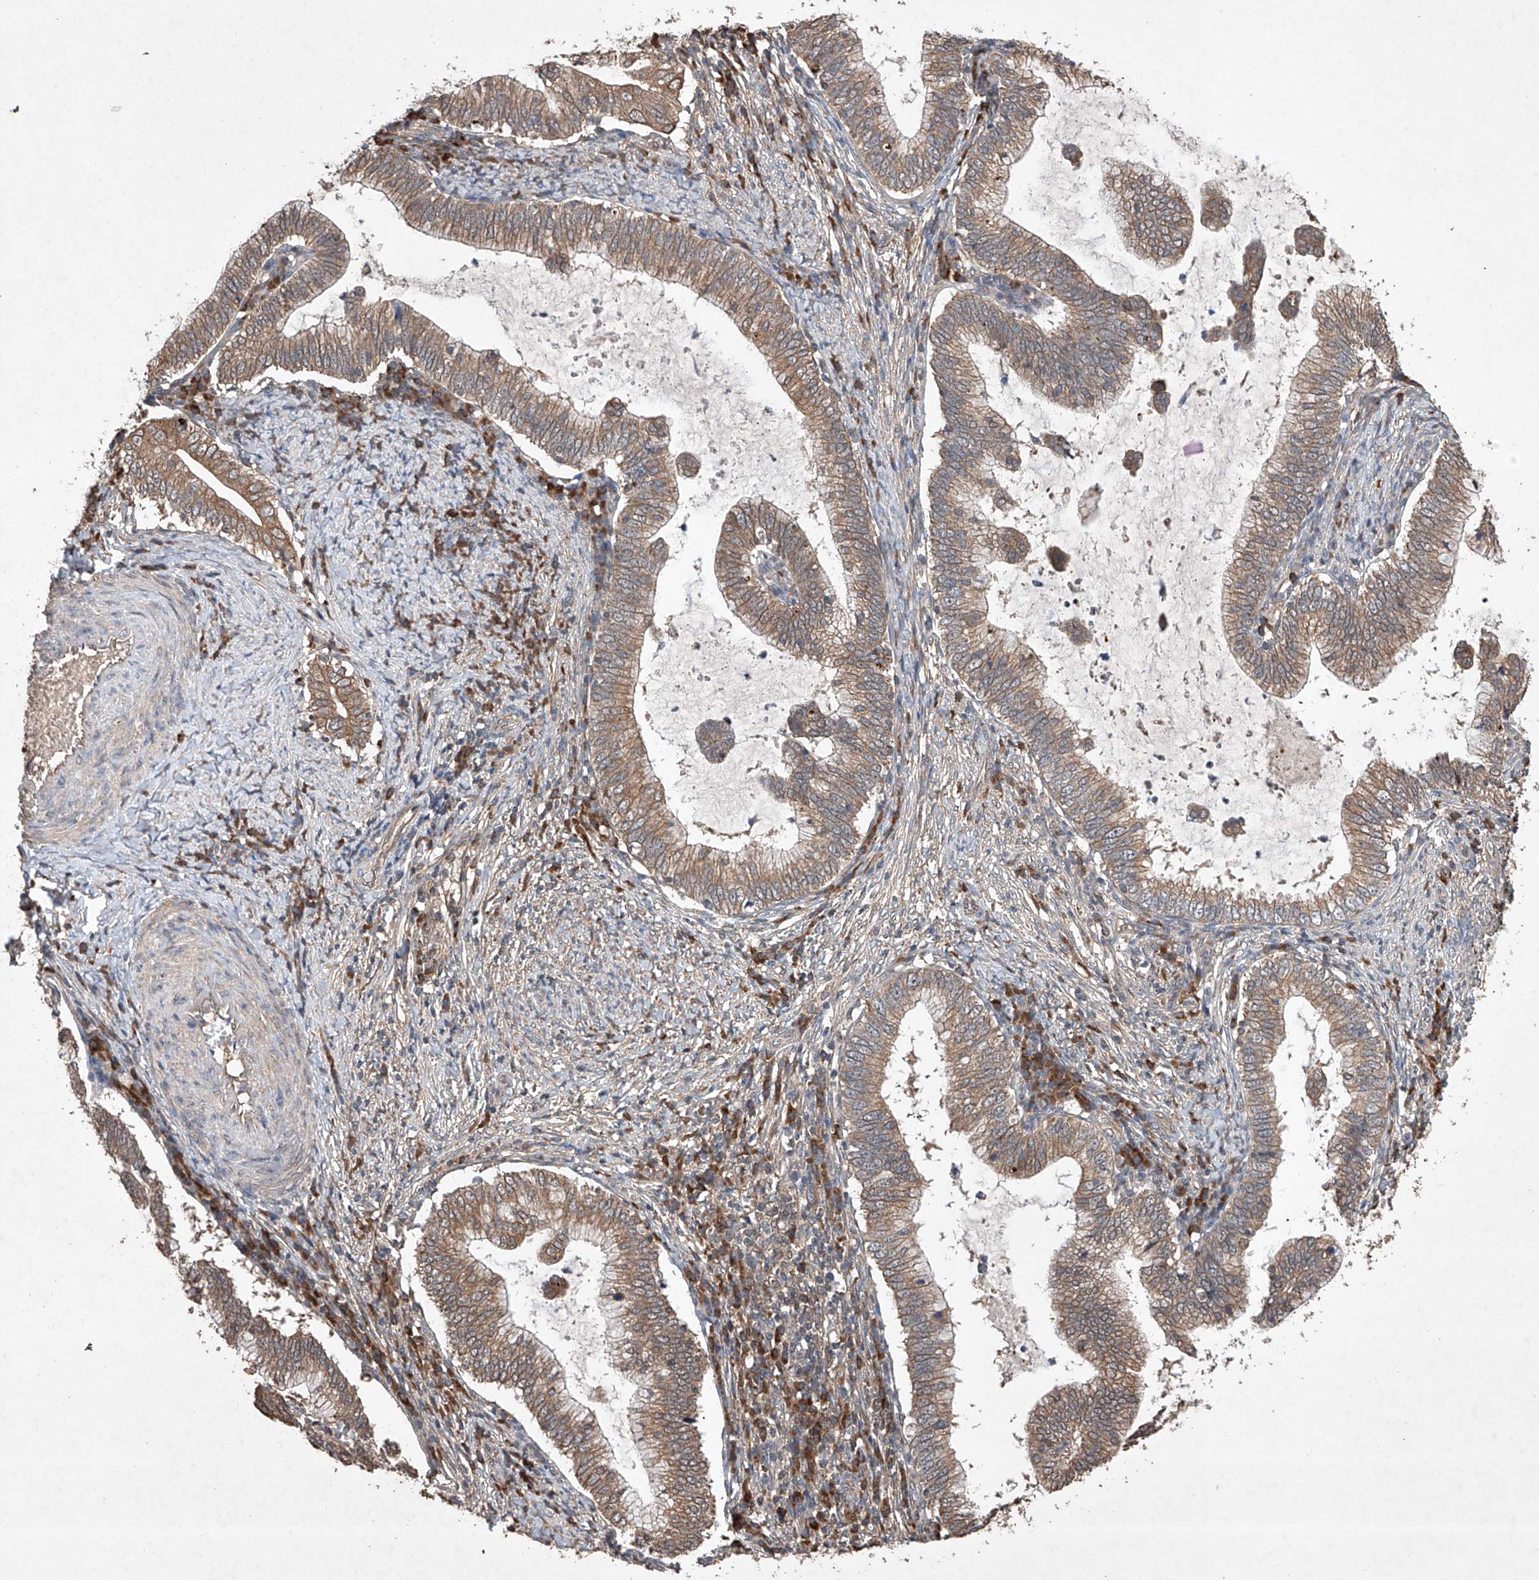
{"staining": {"intensity": "moderate", "quantity": ">75%", "location": "cytoplasmic/membranous"}, "tissue": "cervical cancer", "cell_type": "Tumor cells", "image_type": "cancer", "snomed": [{"axis": "morphology", "description": "Adenocarcinoma, NOS"}, {"axis": "topography", "description": "Cervix"}], "caption": "Immunohistochemistry (IHC) photomicrograph of cervical cancer (adenocarcinoma) stained for a protein (brown), which displays medium levels of moderate cytoplasmic/membranous staining in about >75% of tumor cells.", "gene": "LURAP1", "patient": {"sex": "female", "age": 36}}